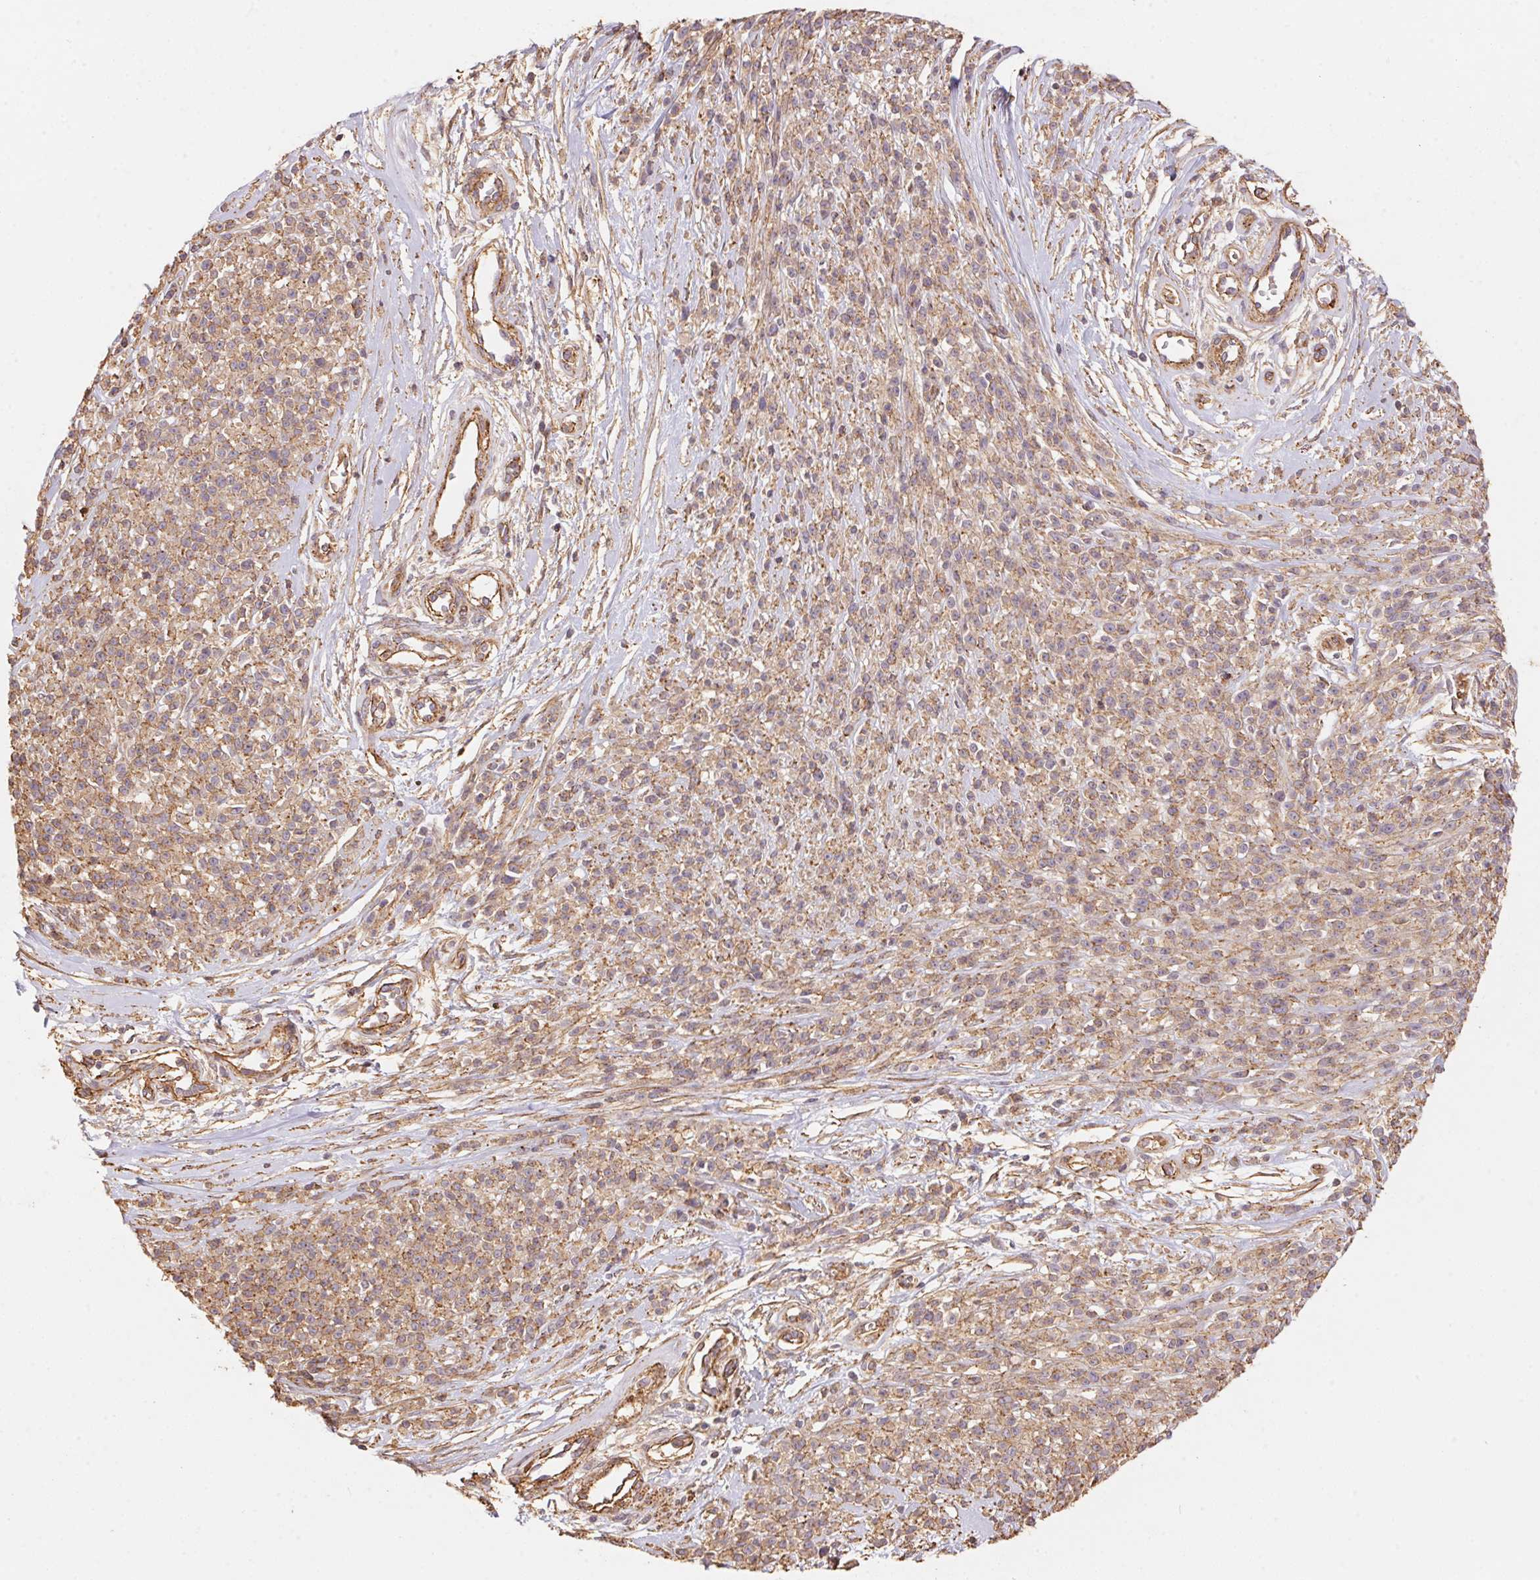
{"staining": {"intensity": "weak", "quantity": ">75%", "location": "cytoplasmic/membranous"}, "tissue": "melanoma", "cell_type": "Tumor cells", "image_type": "cancer", "snomed": [{"axis": "morphology", "description": "Malignant melanoma, NOS"}, {"axis": "topography", "description": "Skin"}, {"axis": "topography", "description": "Skin of trunk"}], "caption": "The histopathology image demonstrates staining of melanoma, revealing weak cytoplasmic/membranous protein expression (brown color) within tumor cells. The staining was performed using DAB, with brown indicating positive protein expression. Nuclei are stained blue with hematoxylin.", "gene": "FRAS1", "patient": {"sex": "male", "age": 74}}